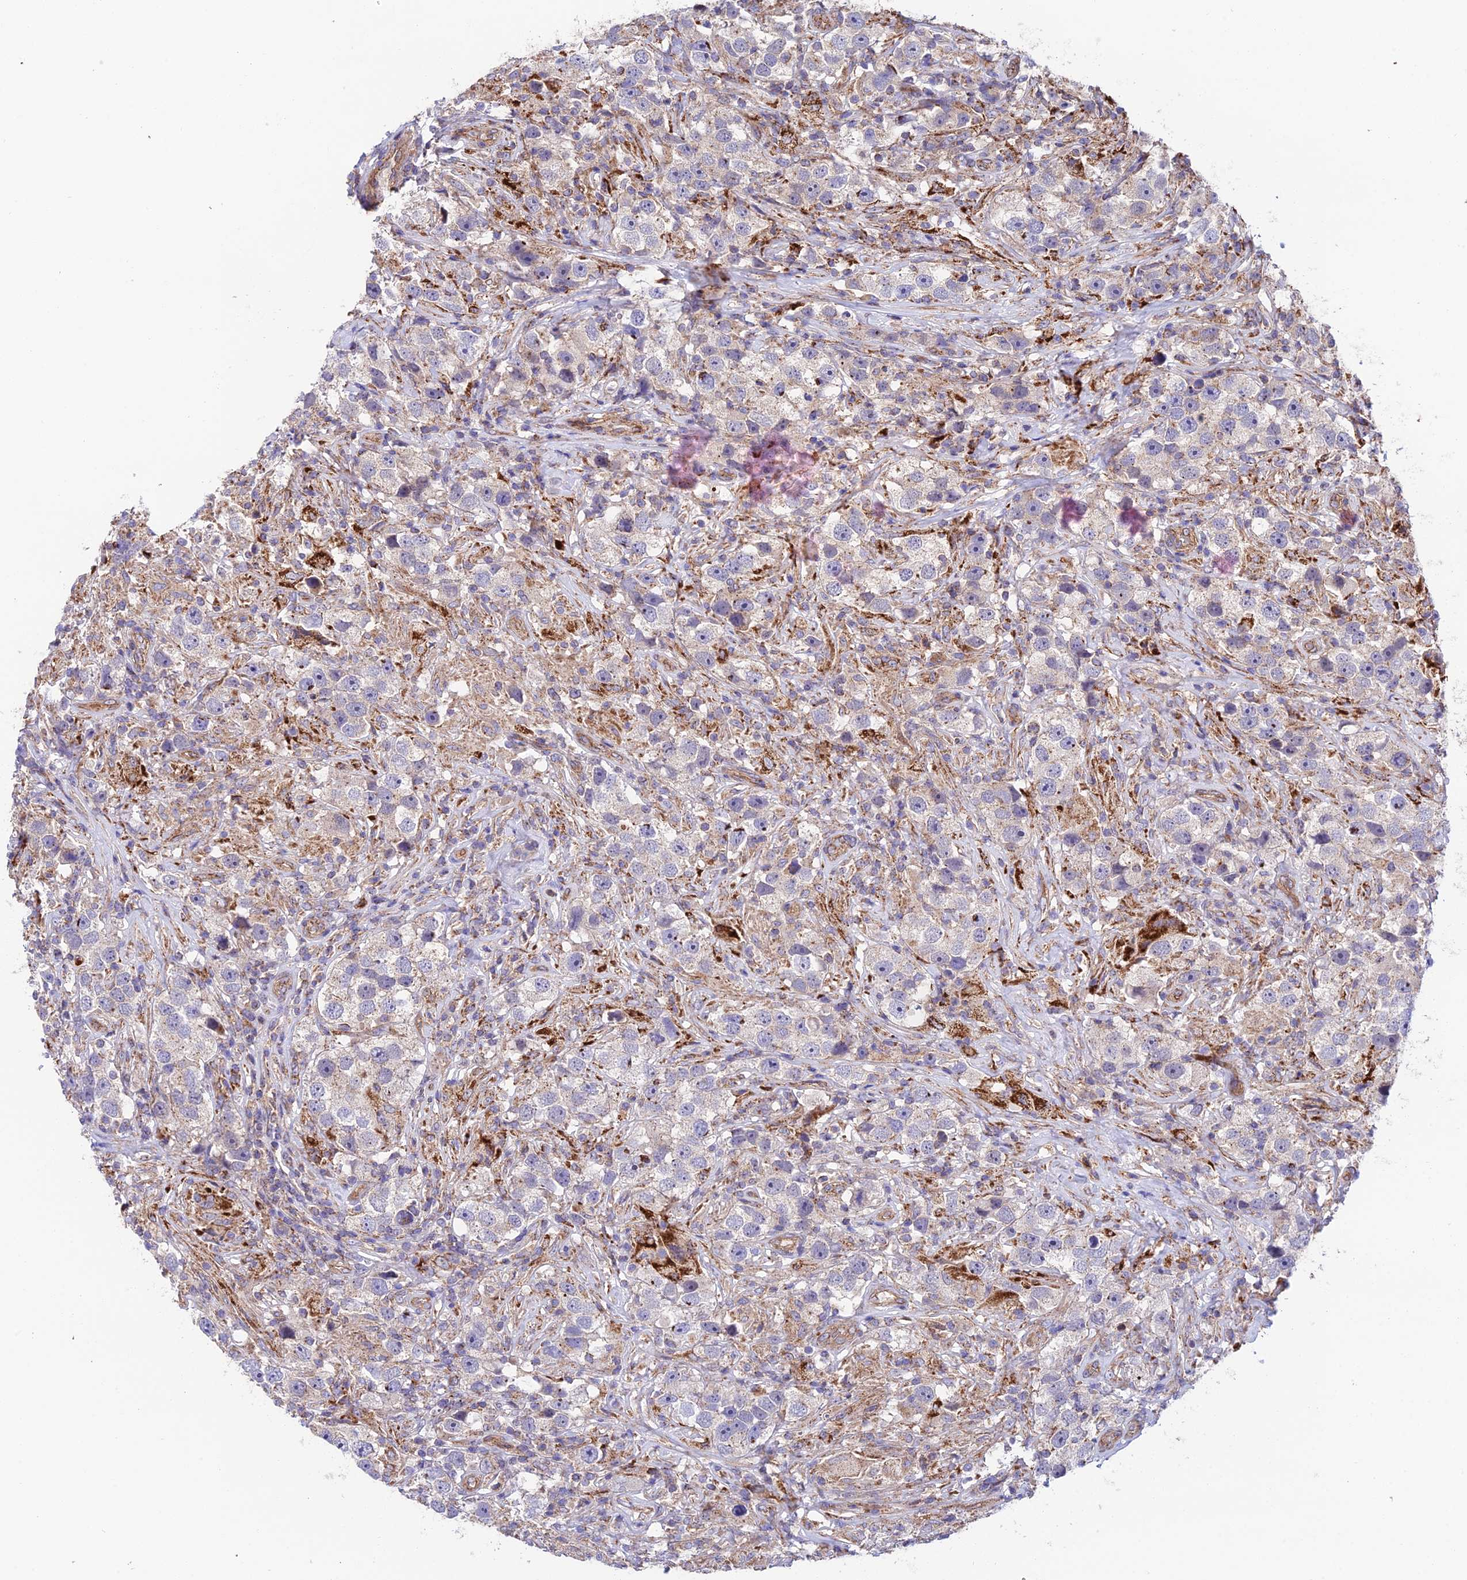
{"staining": {"intensity": "negative", "quantity": "none", "location": "none"}, "tissue": "testis cancer", "cell_type": "Tumor cells", "image_type": "cancer", "snomed": [{"axis": "morphology", "description": "Seminoma, NOS"}, {"axis": "topography", "description": "Testis"}], "caption": "Image shows no protein expression in tumor cells of testis cancer tissue.", "gene": "QRFP", "patient": {"sex": "male", "age": 49}}